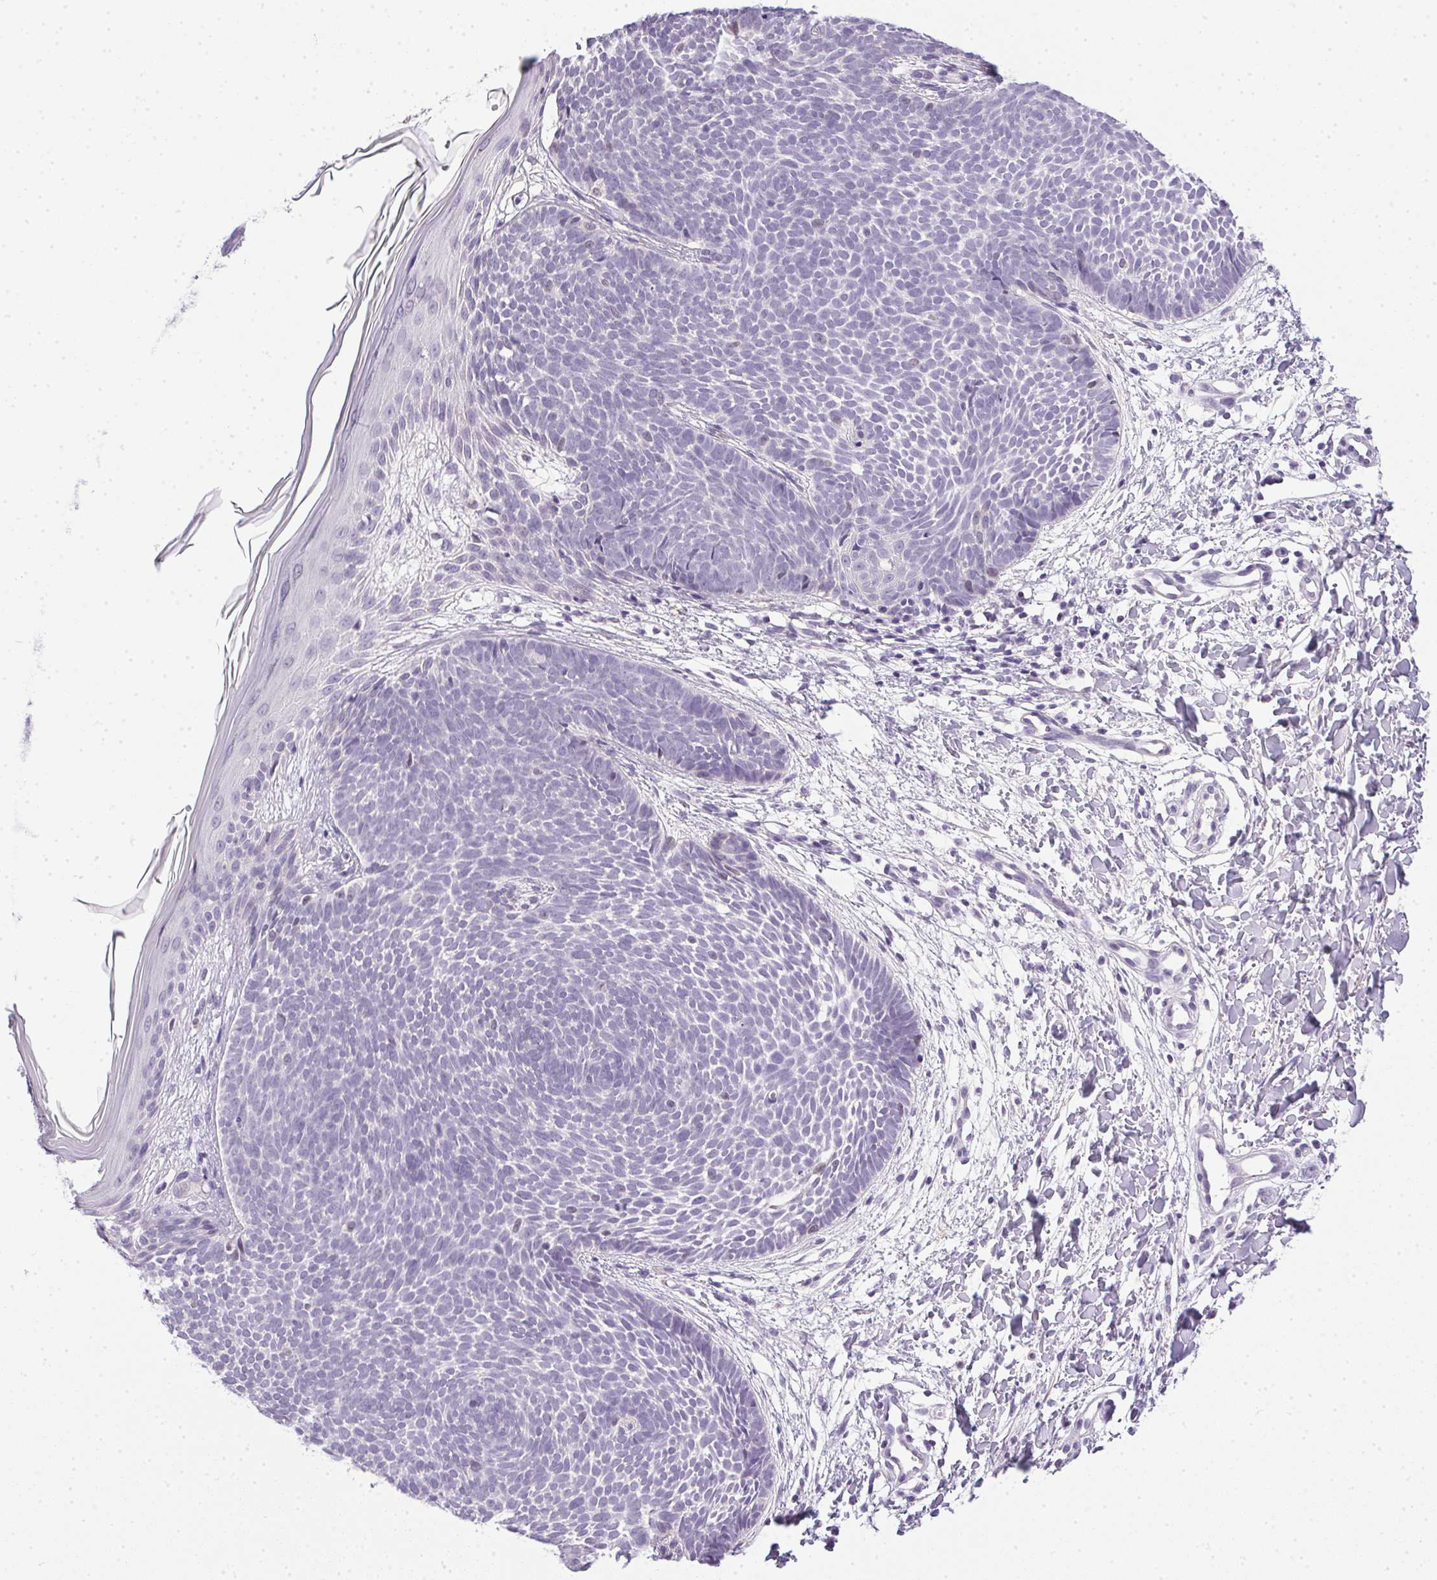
{"staining": {"intensity": "negative", "quantity": "none", "location": "none"}, "tissue": "skin cancer", "cell_type": "Tumor cells", "image_type": "cancer", "snomed": [{"axis": "morphology", "description": "Basal cell carcinoma"}, {"axis": "topography", "description": "Skin"}], "caption": "DAB (3,3'-diaminobenzidine) immunohistochemical staining of human skin cancer (basal cell carcinoma) shows no significant expression in tumor cells.", "gene": "PRL", "patient": {"sex": "female", "age": 51}}